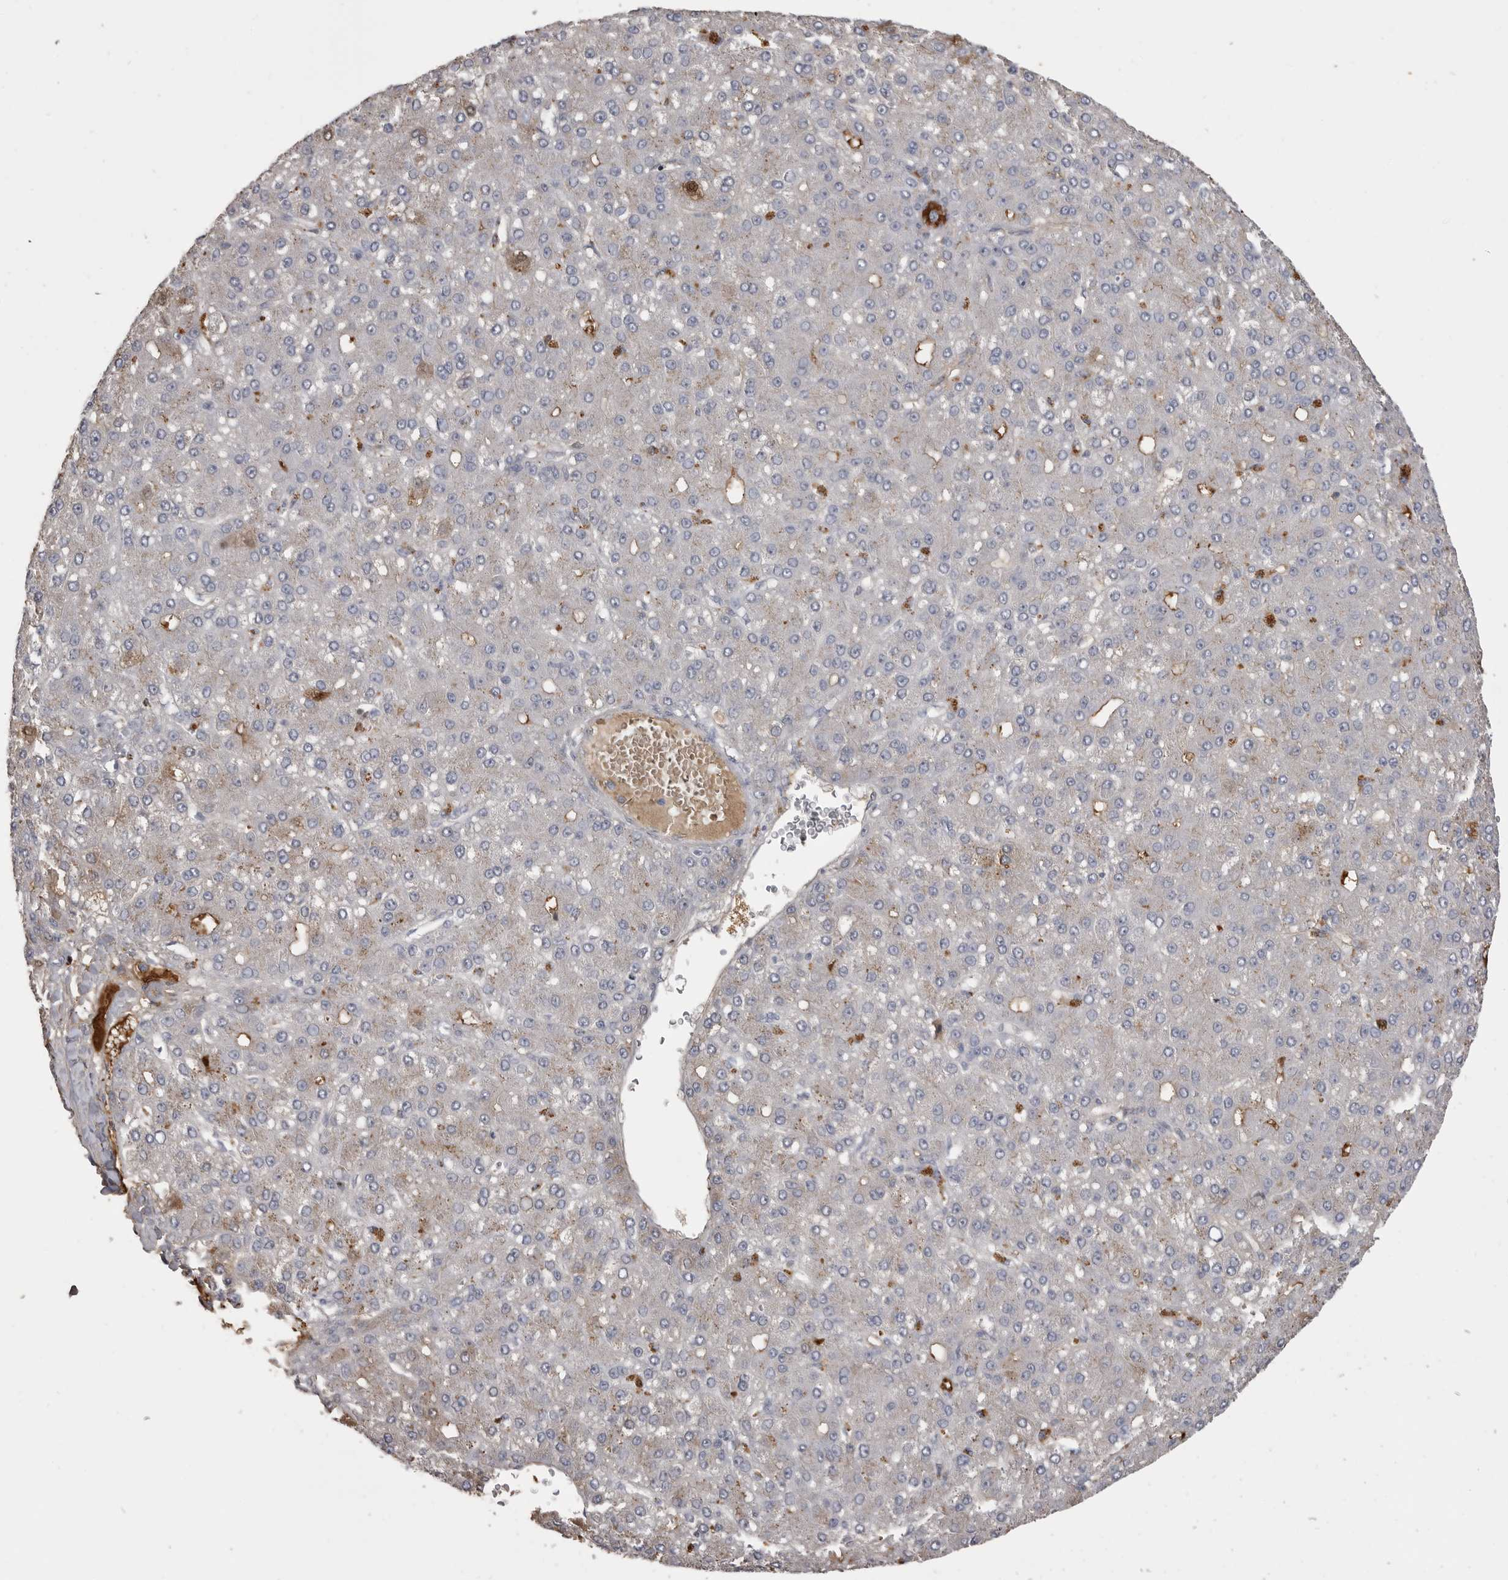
{"staining": {"intensity": "negative", "quantity": "none", "location": "none"}, "tissue": "liver cancer", "cell_type": "Tumor cells", "image_type": "cancer", "snomed": [{"axis": "morphology", "description": "Carcinoma, Hepatocellular, NOS"}, {"axis": "topography", "description": "Liver"}], "caption": "Tumor cells show no significant positivity in liver cancer (hepatocellular carcinoma).", "gene": "AHSG", "patient": {"sex": "male", "age": 67}}